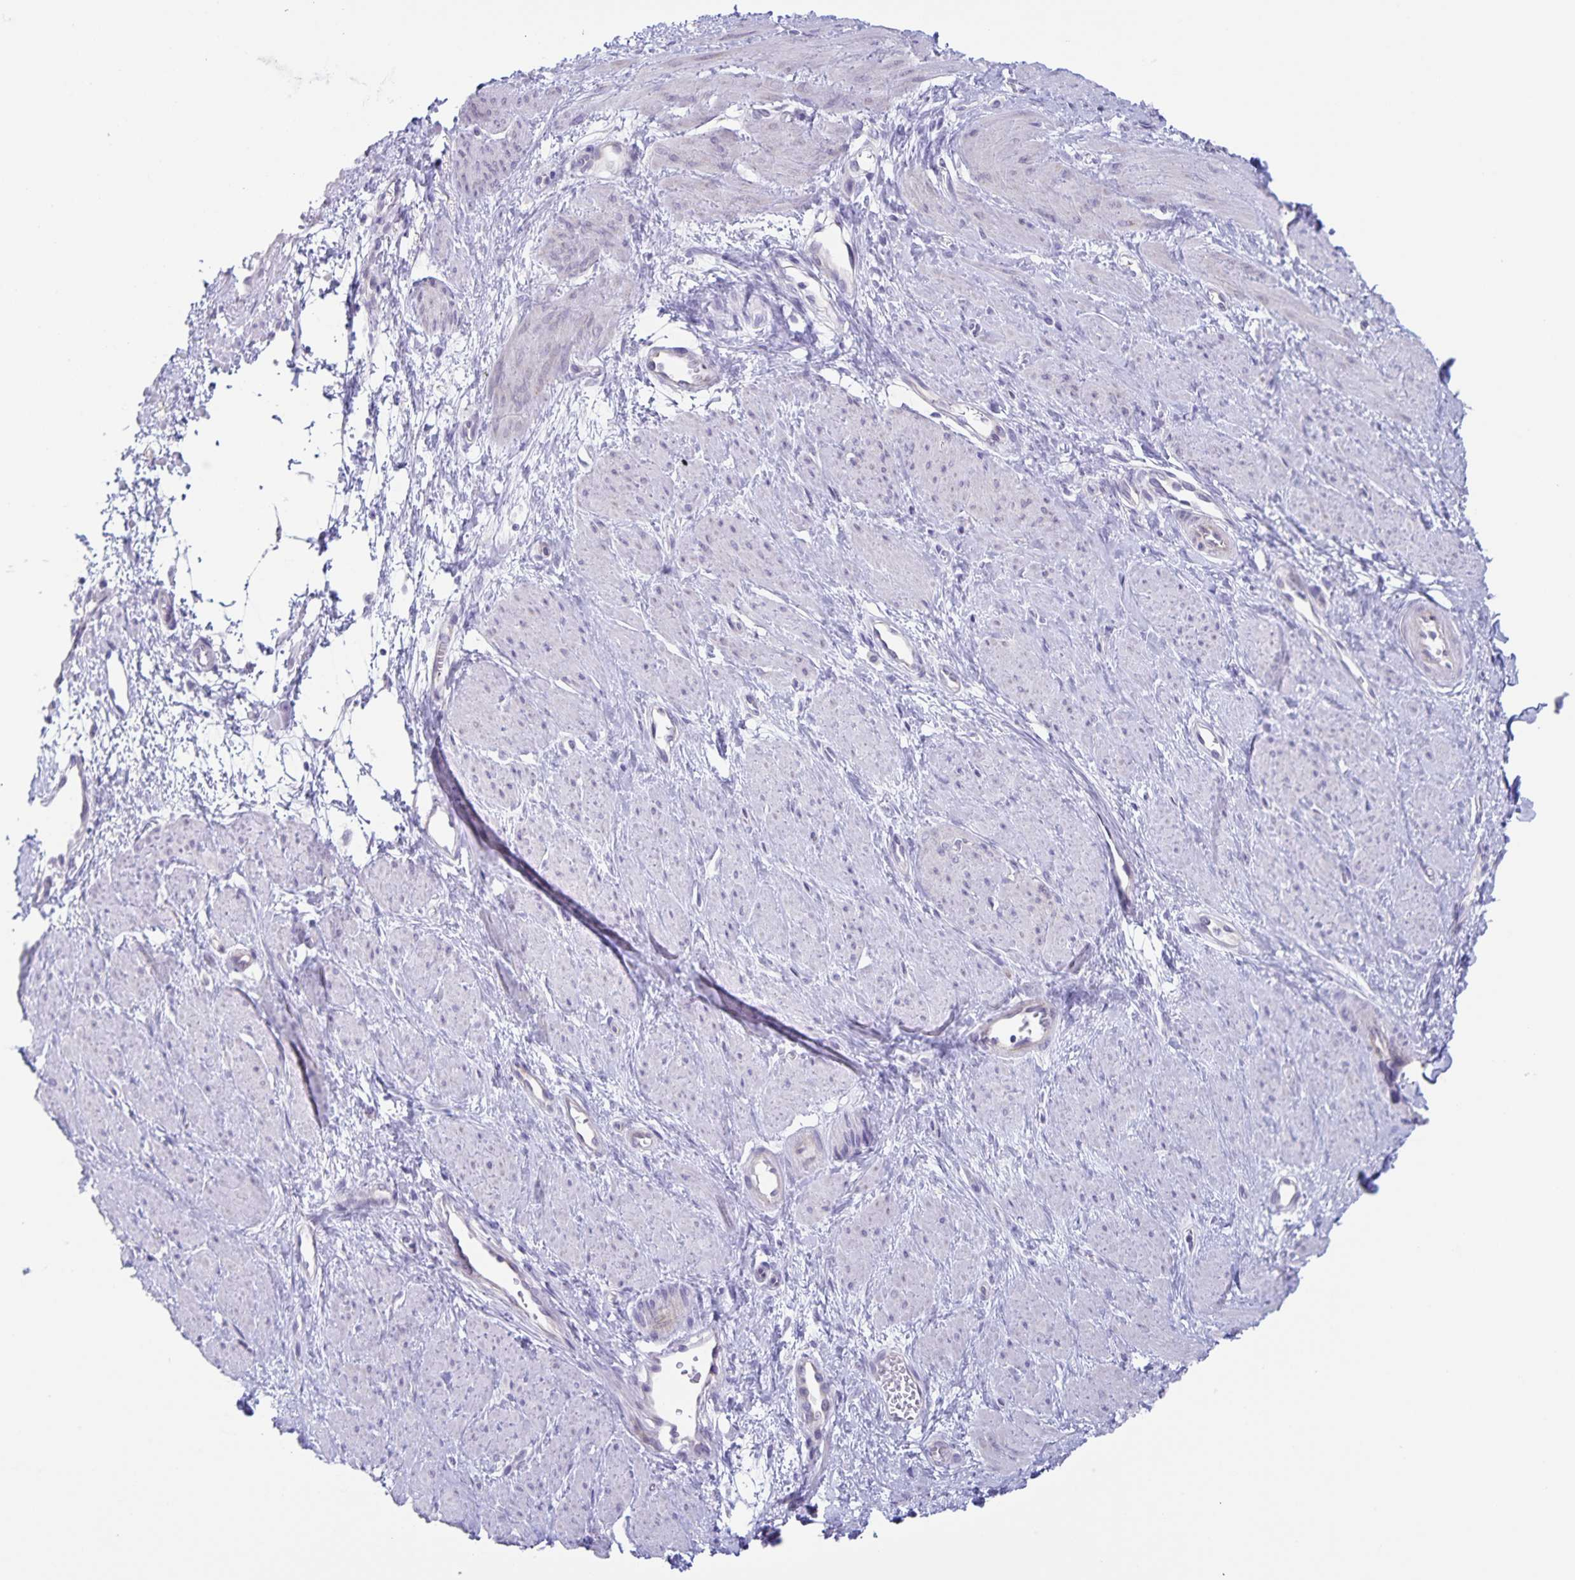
{"staining": {"intensity": "negative", "quantity": "none", "location": "none"}, "tissue": "smooth muscle", "cell_type": "Smooth muscle cells", "image_type": "normal", "snomed": [{"axis": "morphology", "description": "Normal tissue, NOS"}, {"axis": "topography", "description": "Smooth muscle"}, {"axis": "topography", "description": "Uterus"}], "caption": "Immunohistochemical staining of unremarkable human smooth muscle shows no significant staining in smooth muscle cells.", "gene": "AQP4", "patient": {"sex": "female", "age": 39}}